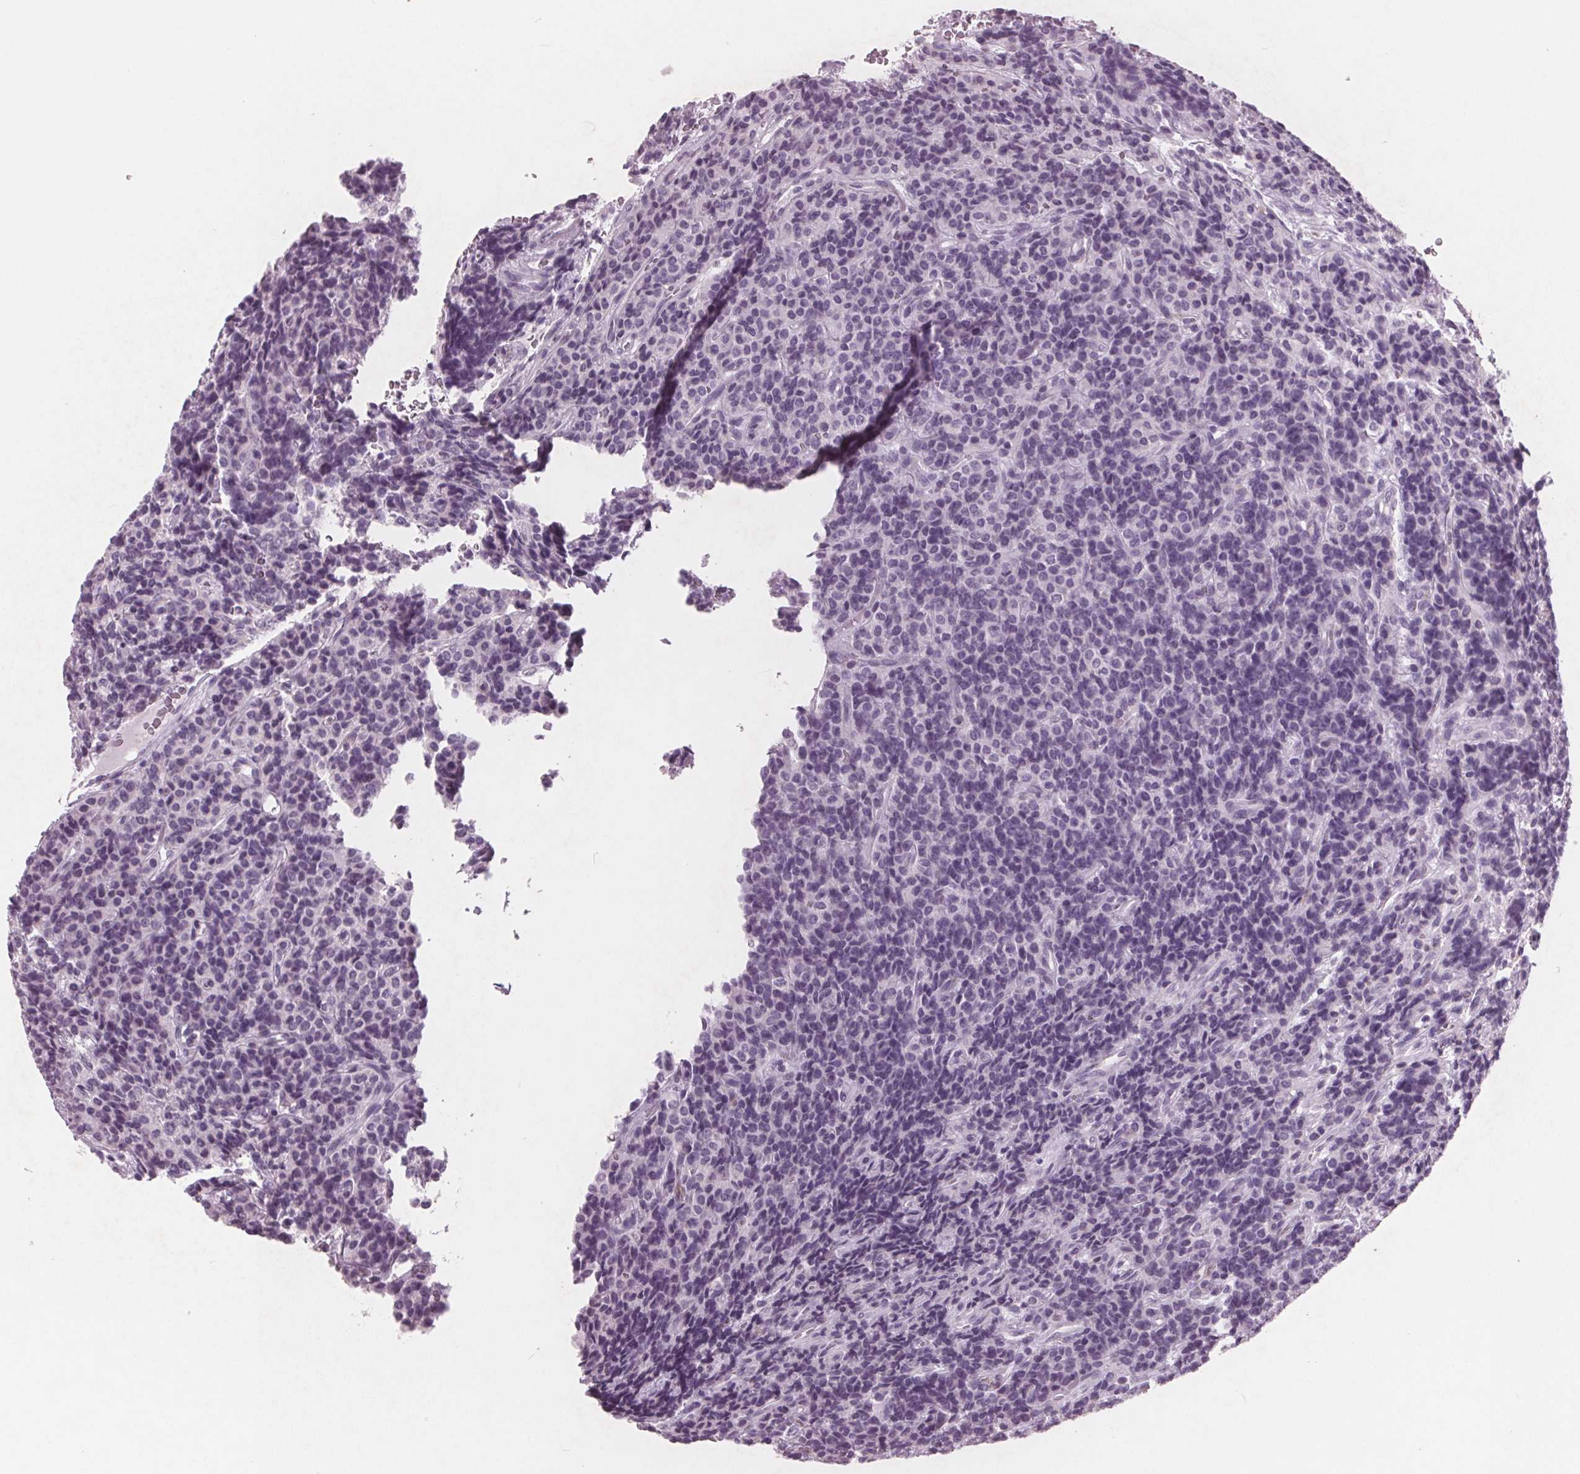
{"staining": {"intensity": "negative", "quantity": "none", "location": "none"}, "tissue": "carcinoid", "cell_type": "Tumor cells", "image_type": "cancer", "snomed": [{"axis": "morphology", "description": "Carcinoid, malignant, NOS"}, {"axis": "topography", "description": "Pancreas"}], "caption": "IHC image of neoplastic tissue: human malignant carcinoid stained with DAB displays no significant protein expression in tumor cells.", "gene": "PTPN14", "patient": {"sex": "male", "age": 36}}